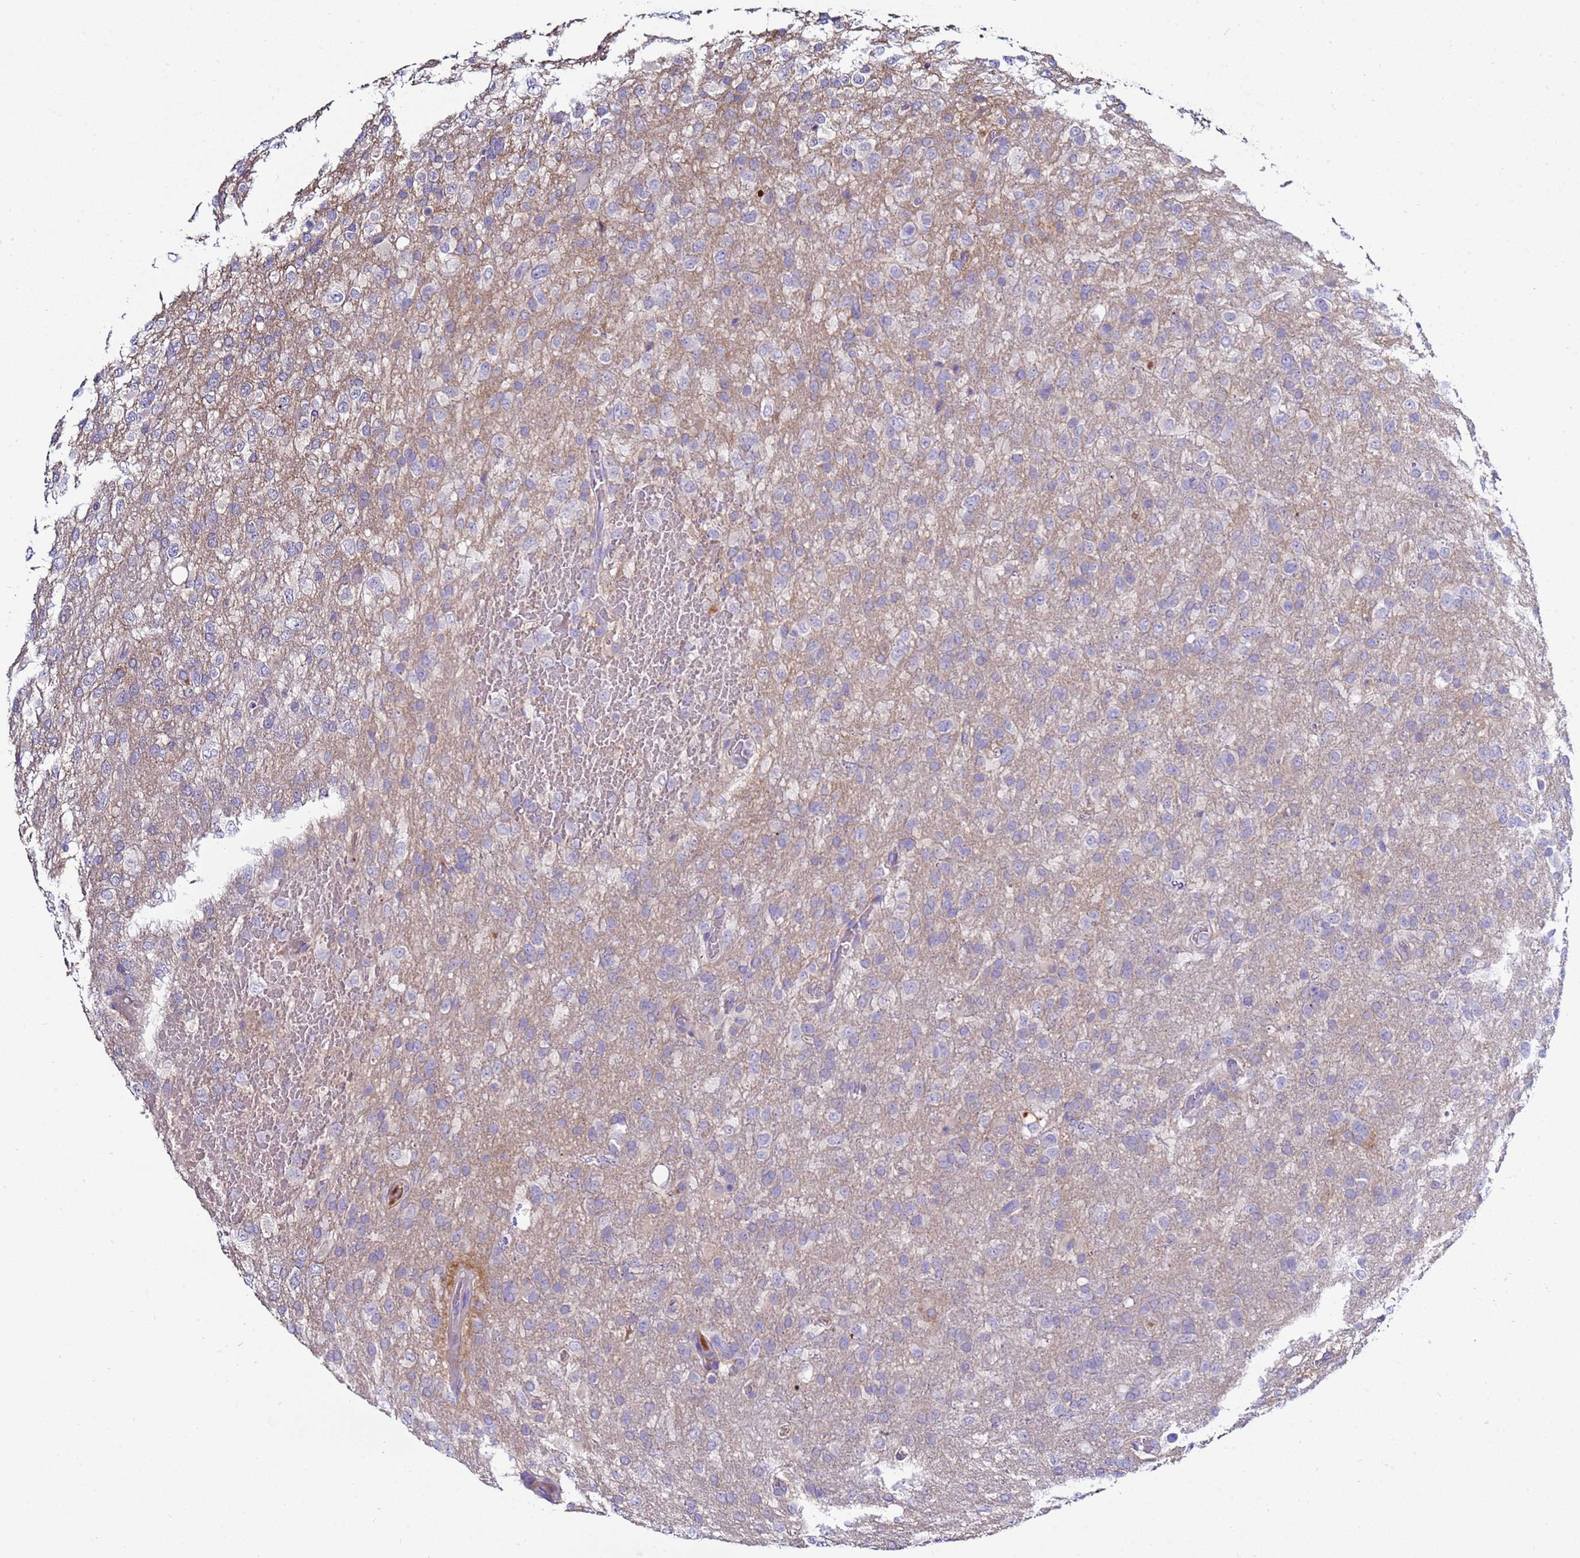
{"staining": {"intensity": "negative", "quantity": "none", "location": "none"}, "tissue": "glioma", "cell_type": "Tumor cells", "image_type": "cancer", "snomed": [{"axis": "morphology", "description": "Glioma, malignant, High grade"}, {"axis": "topography", "description": "Brain"}], "caption": "The photomicrograph shows no staining of tumor cells in malignant high-grade glioma. The staining was performed using DAB (3,3'-diaminobenzidine) to visualize the protein expression in brown, while the nuclei were stained in blue with hematoxylin (Magnification: 20x).", "gene": "TRIM51", "patient": {"sex": "female", "age": 74}}